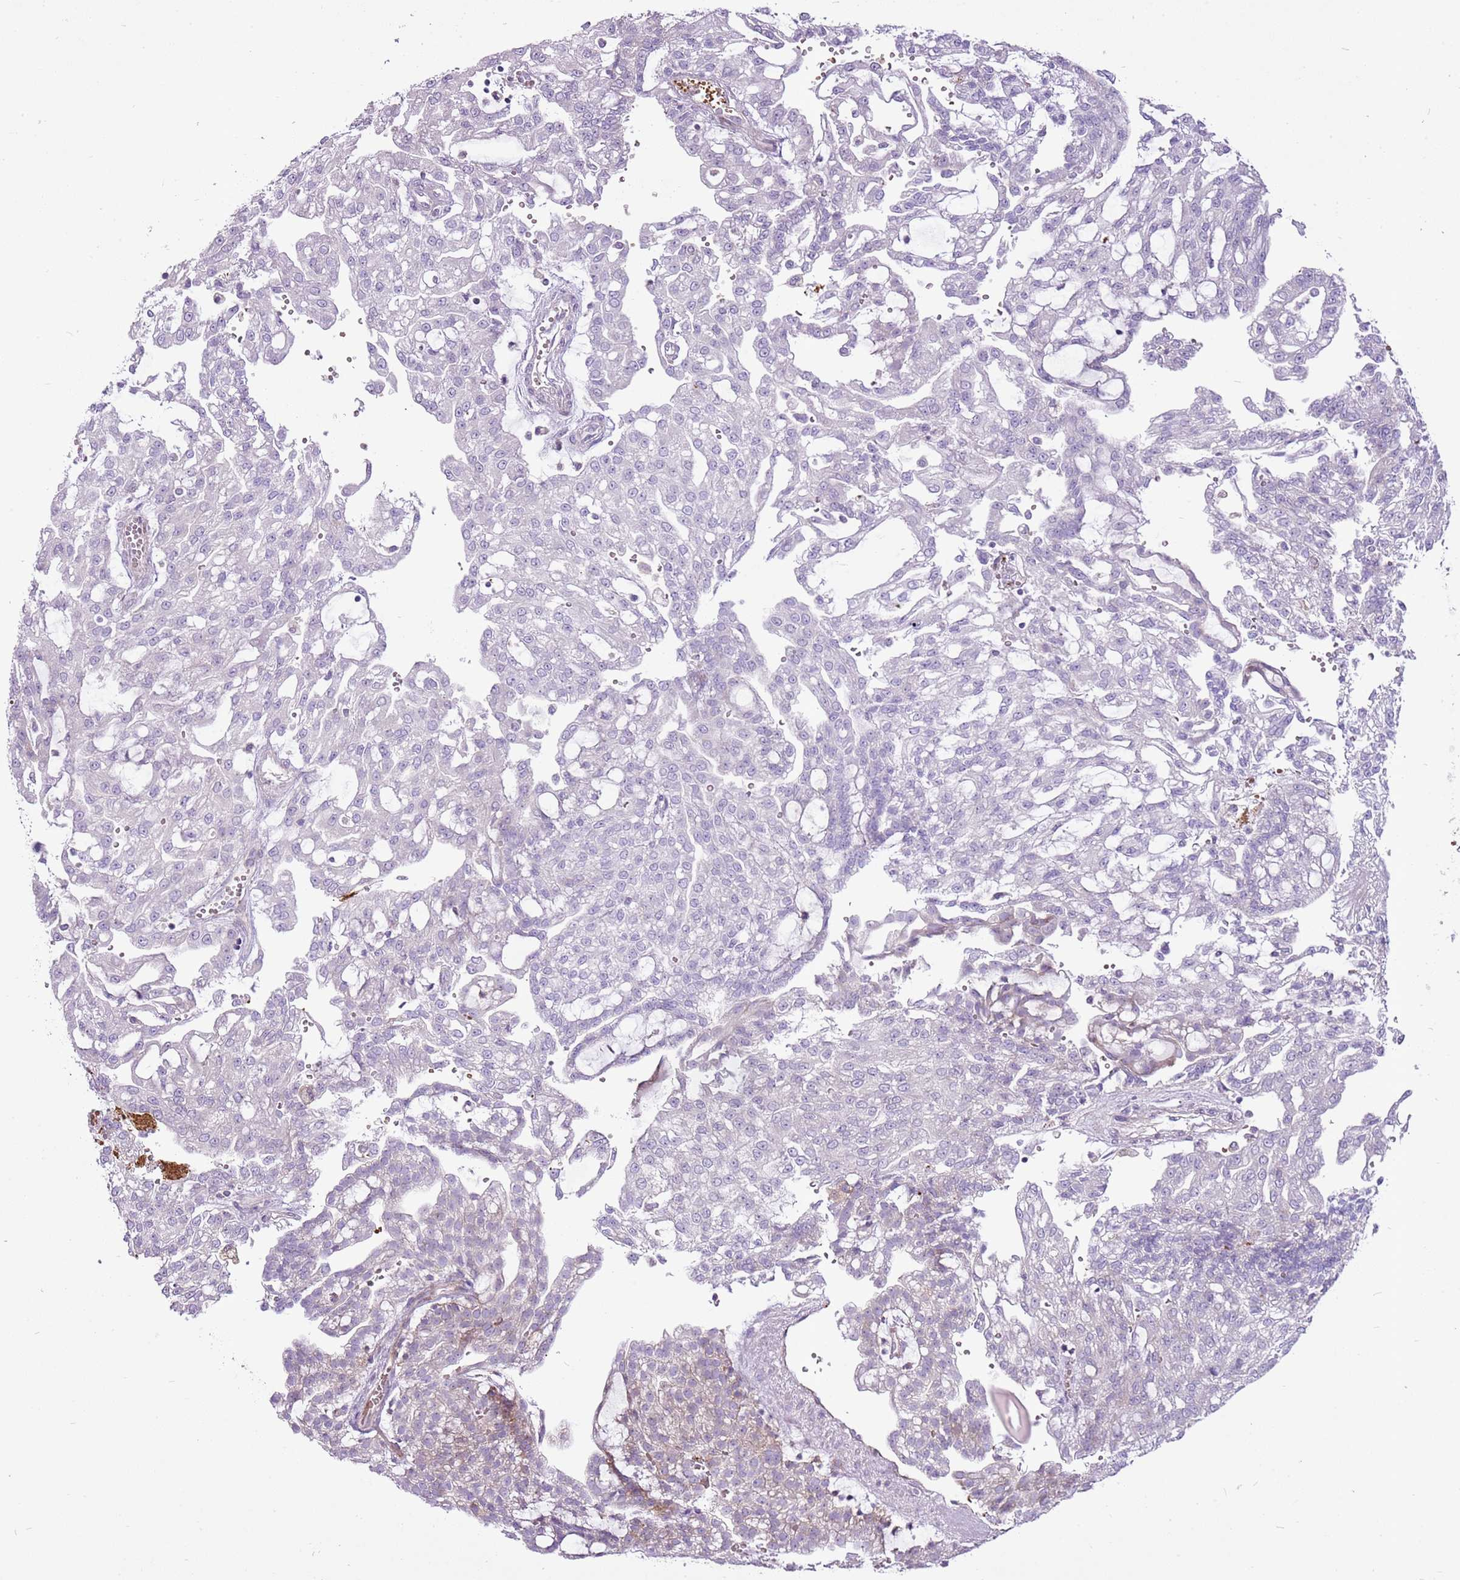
{"staining": {"intensity": "negative", "quantity": "none", "location": "none"}, "tissue": "renal cancer", "cell_type": "Tumor cells", "image_type": "cancer", "snomed": [{"axis": "morphology", "description": "Adenocarcinoma, NOS"}, {"axis": "topography", "description": "Kidney"}], "caption": "Tumor cells are negative for protein expression in human renal adenocarcinoma. Brightfield microscopy of immunohistochemistry stained with DAB (brown) and hematoxylin (blue), captured at high magnification.", "gene": "CHAC2", "patient": {"sex": "male", "age": 63}}